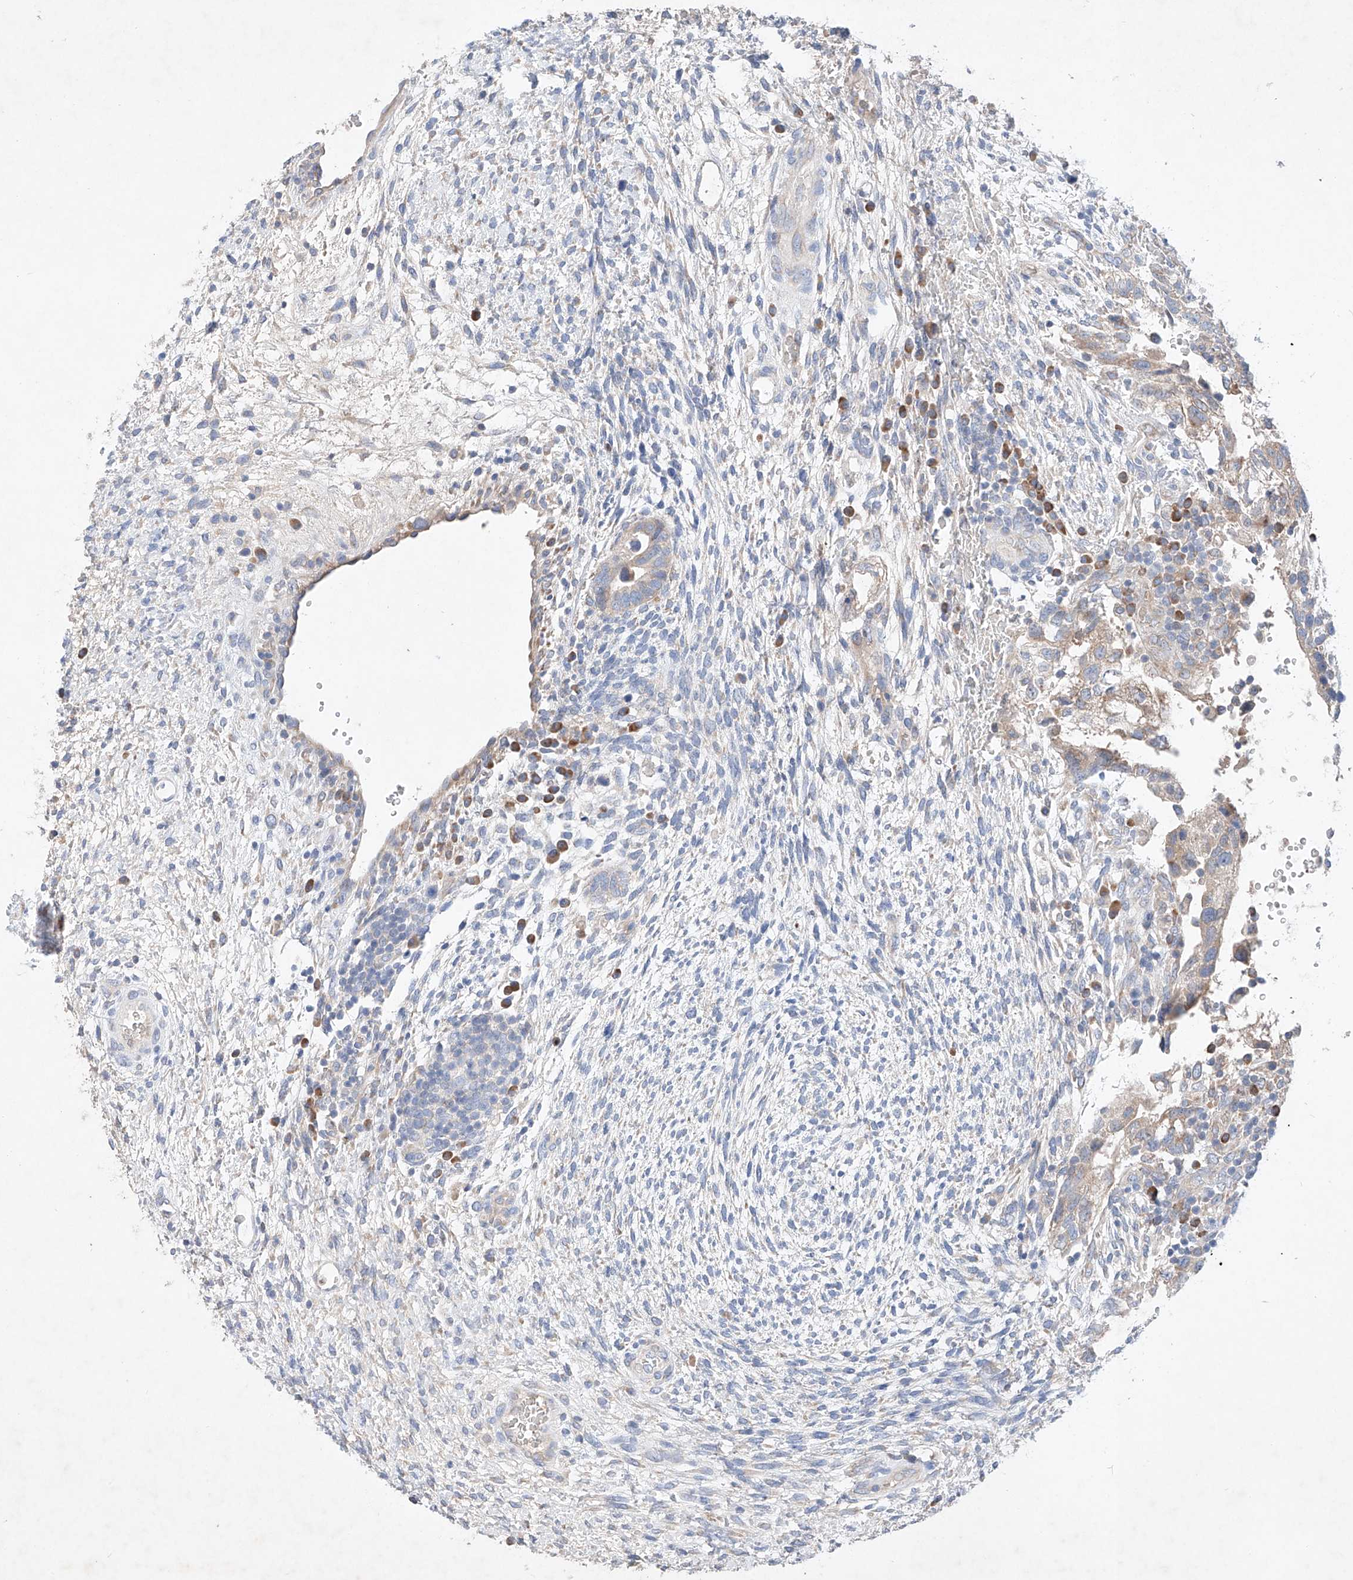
{"staining": {"intensity": "weak", "quantity": "25%-75%", "location": "cytoplasmic/membranous"}, "tissue": "testis cancer", "cell_type": "Tumor cells", "image_type": "cancer", "snomed": [{"axis": "morphology", "description": "Carcinoma, Embryonal, NOS"}, {"axis": "topography", "description": "Testis"}], "caption": "Protein expression analysis of human testis cancer reveals weak cytoplasmic/membranous positivity in approximately 25%-75% of tumor cells.", "gene": "FASTK", "patient": {"sex": "male", "age": 37}}